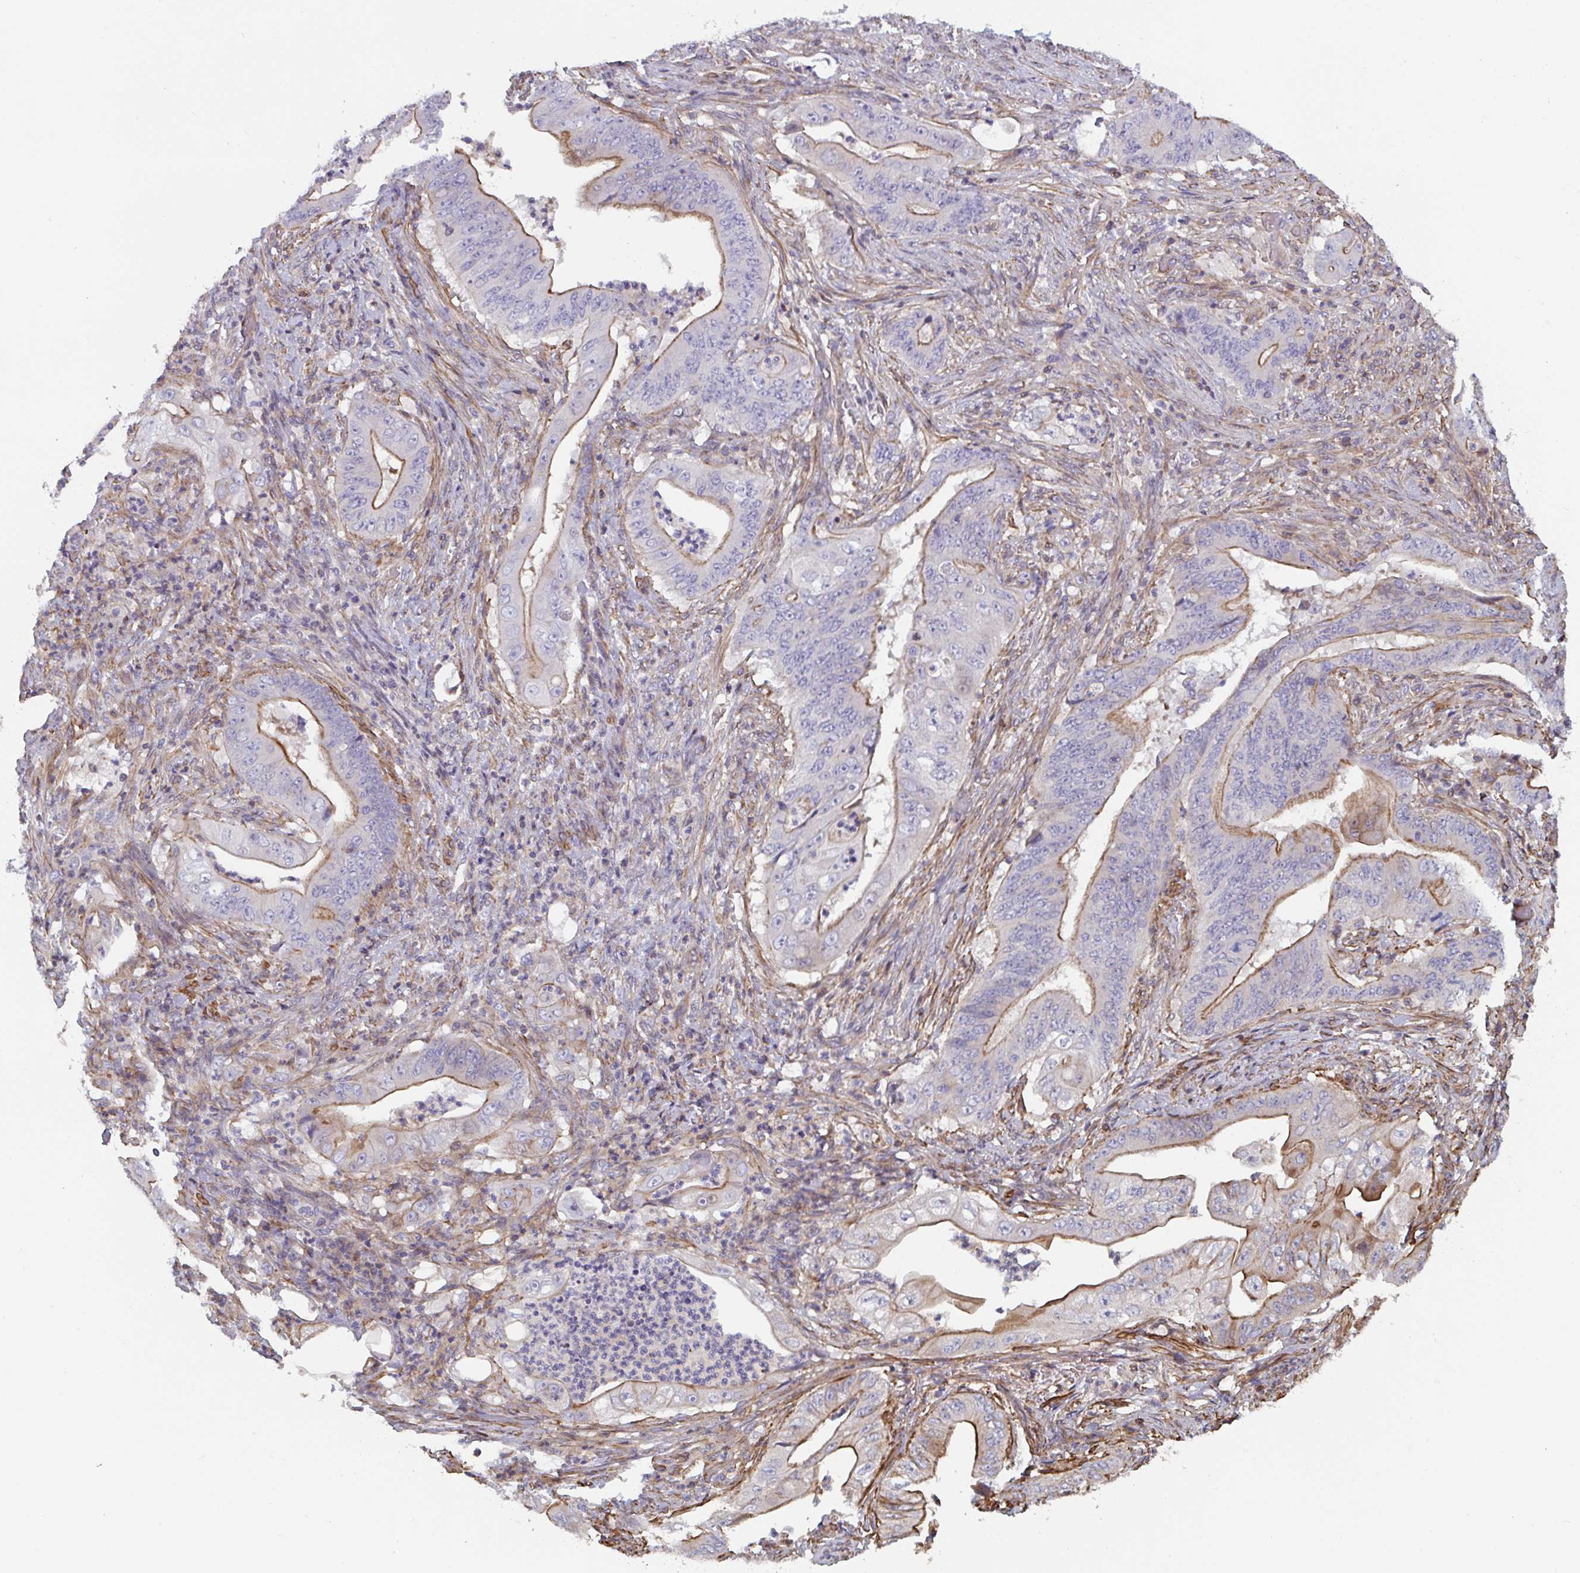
{"staining": {"intensity": "moderate", "quantity": "25%-75%", "location": "cytoplasmic/membranous"}, "tissue": "stomach cancer", "cell_type": "Tumor cells", "image_type": "cancer", "snomed": [{"axis": "morphology", "description": "Adenocarcinoma, NOS"}, {"axis": "topography", "description": "Stomach"}], "caption": "Stomach cancer tissue displays moderate cytoplasmic/membranous positivity in about 25%-75% of tumor cells", "gene": "FZD2", "patient": {"sex": "female", "age": 73}}